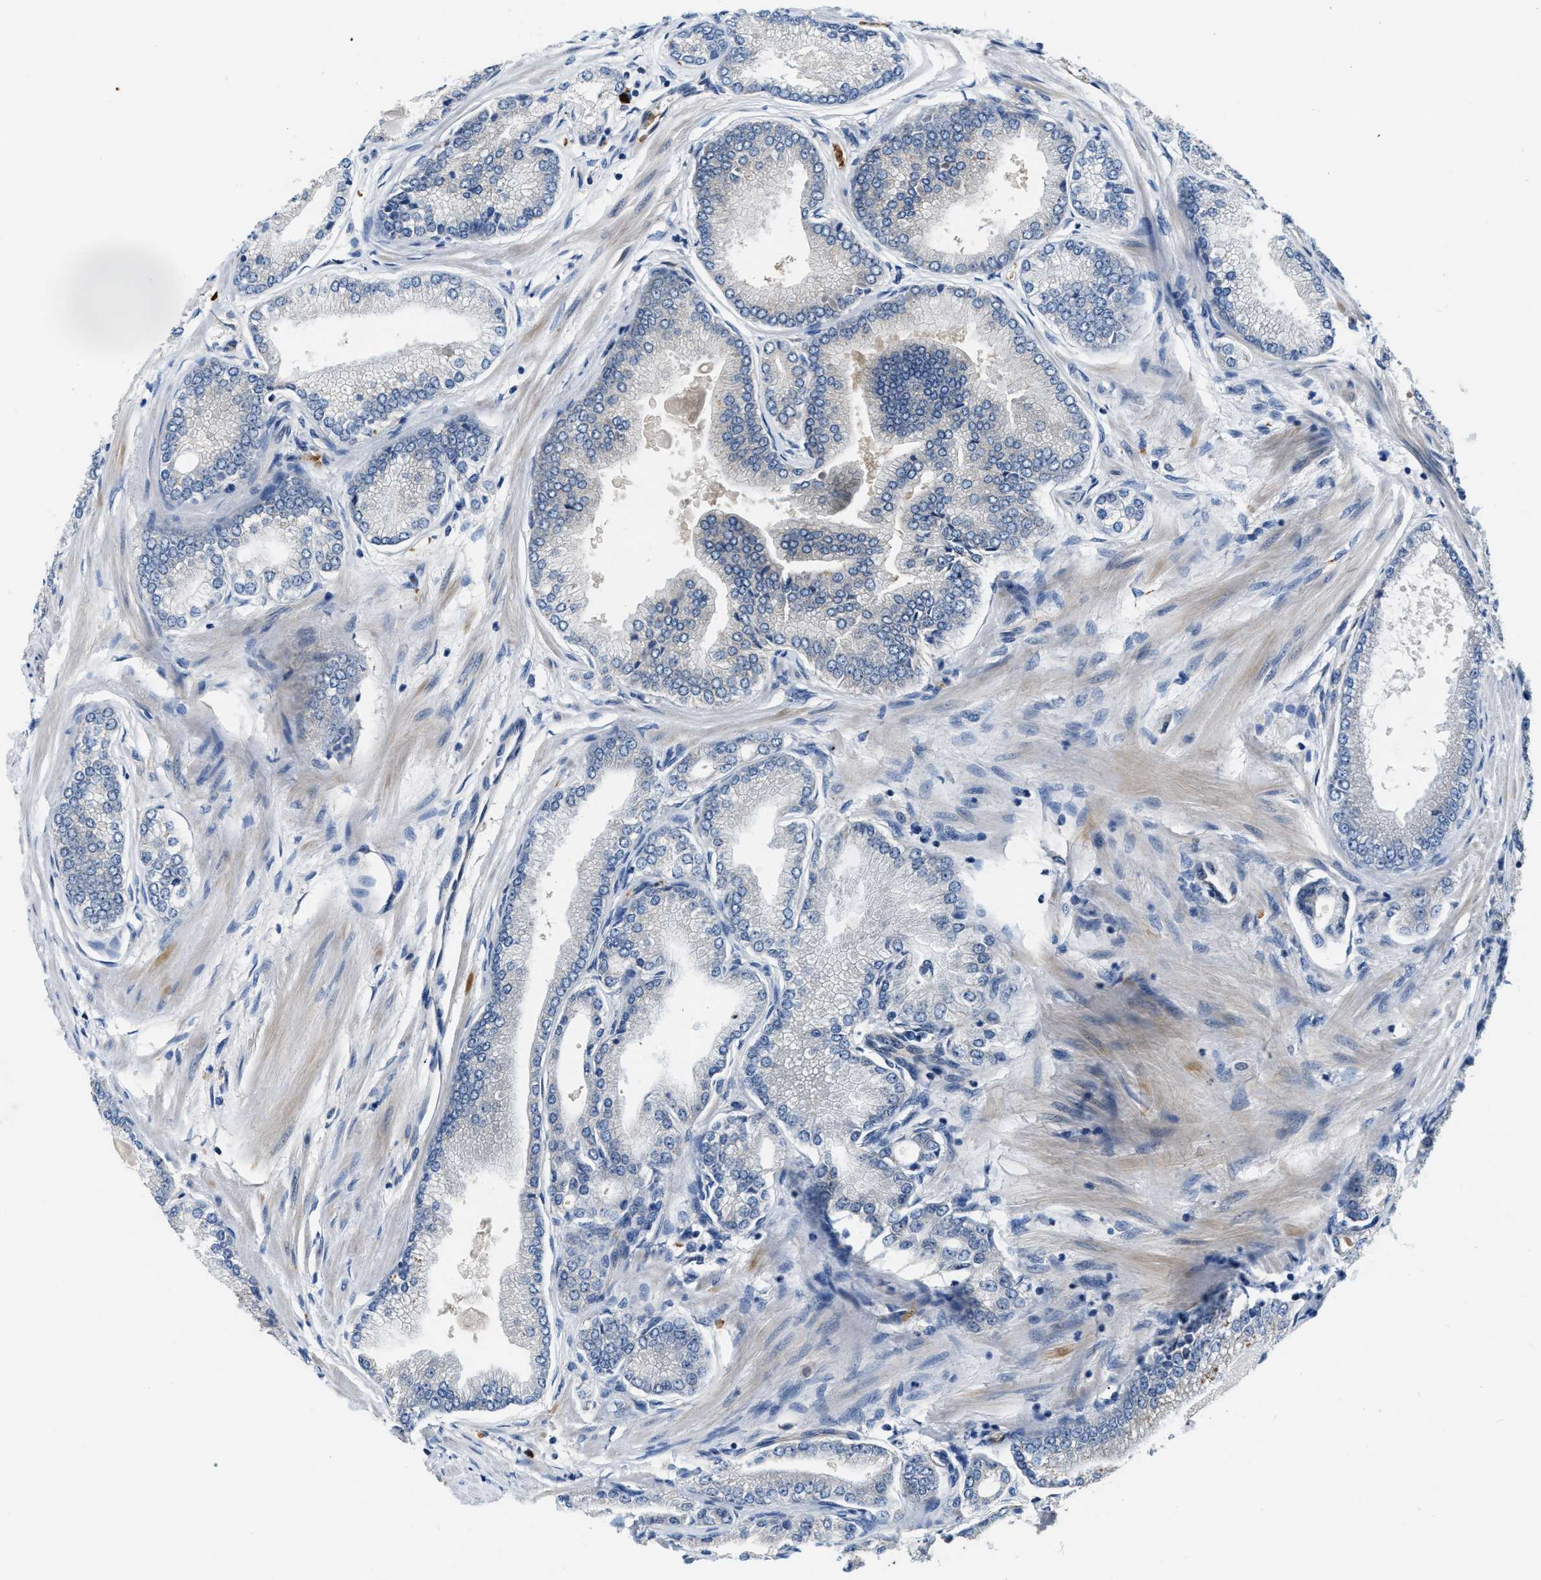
{"staining": {"intensity": "negative", "quantity": "none", "location": "none"}, "tissue": "prostate cancer", "cell_type": "Tumor cells", "image_type": "cancer", "snomed": [{"axis": "morphology", "description": "Adenocarcinoma, High grade"}, {"axis": "topography", "description": "Prostate"}], "caption": "Human high-grade adenocarcinoma (prostate) stained for a protein using IHC exhibits no staining in tumor cells.", "gene": "ERC1", "patient": {"sex": "male", "age": 61}}